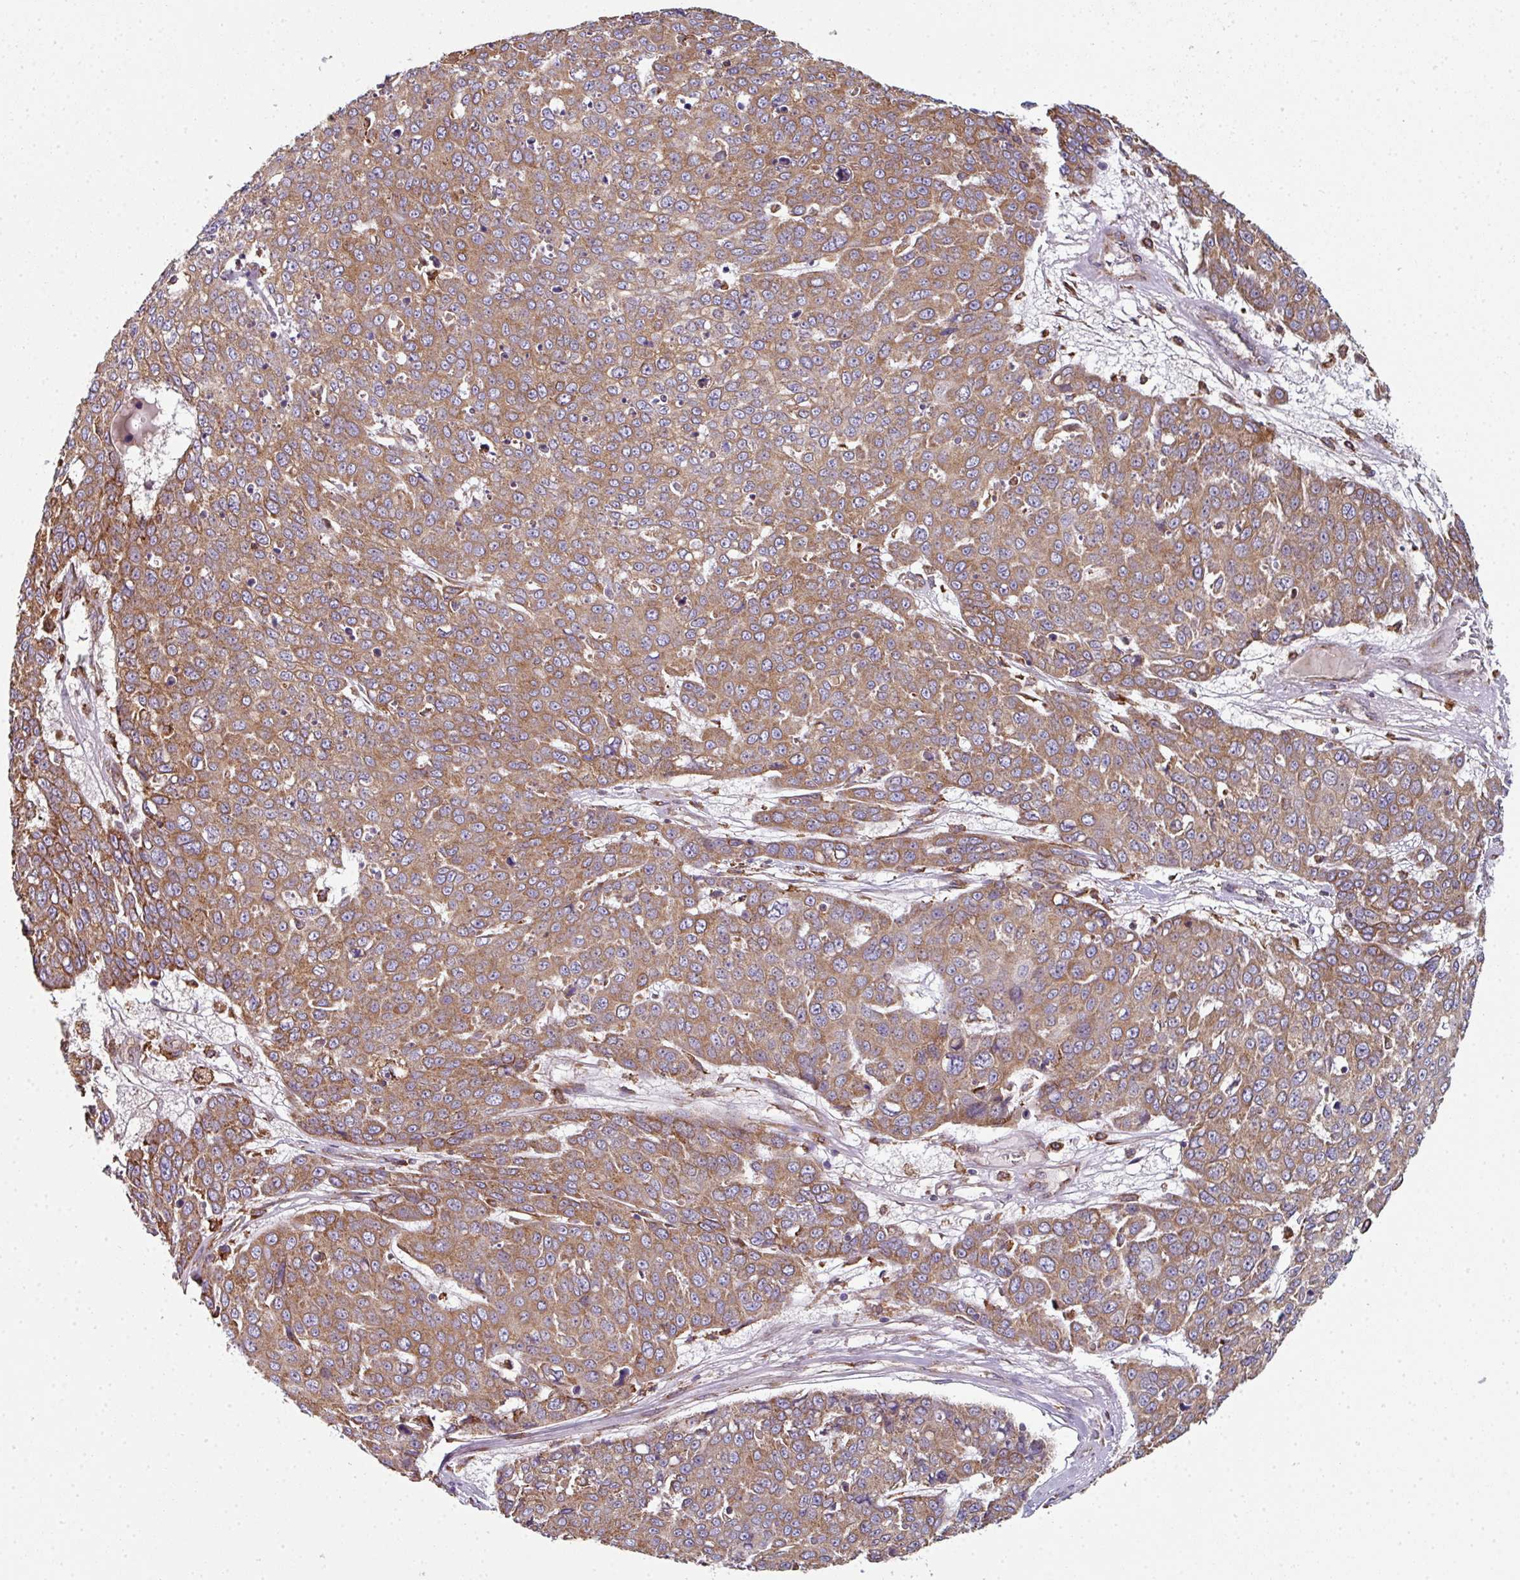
{"staining": {"intensity": "moderate", "quantity": ">75%", "location": "cytoplasmic/membranous"}, "tissue": "skin cancer", "cell_type": "Tumor cells", "image_type": "cancer", "snomed": [{"axis": "morphology", "description": "Squamous cell carcinoma, NOS"}, {"axis": "topography", "description": "Skin"}], "caption": "IHC of human skin cancer (squamous cell carcinoma) reveals medium levels of moderate cytoplasmic/membranous expression in about >75% of tumor cells. (DAB IHC, brown staining for protein, blue staining for nuclei).", "gene": "FAT4", "patient": {"sex": "male", "age": 71}}